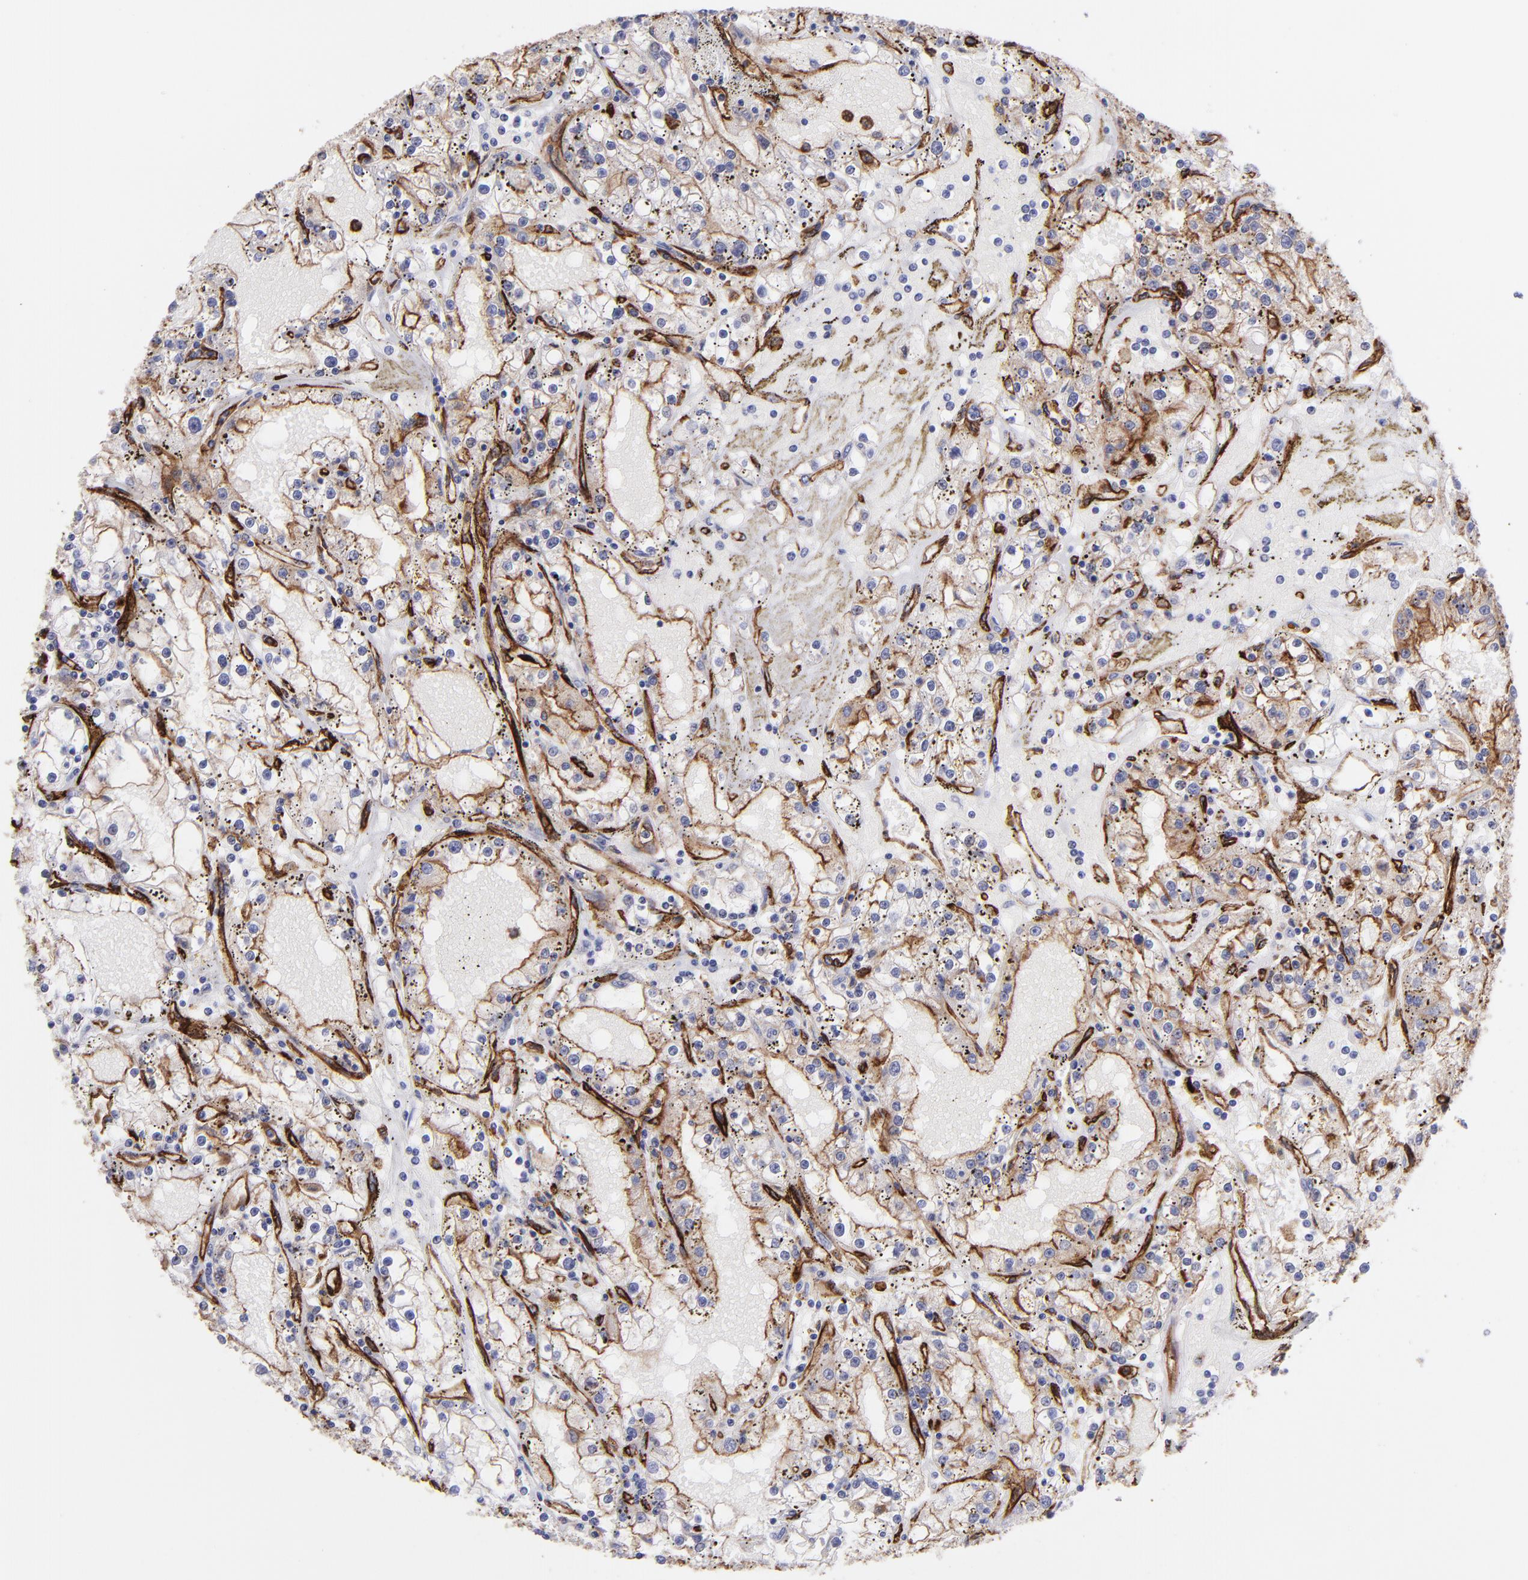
{"staining": {"intensity": "negative", "quantity": "none", "location": "none"}, "tissue": "renal cancer", "cell_type": "Tumor cells", "image_type": "cancer", "snomed": [{"axis": "morphology", "description": "Adenocarcinoma, NOS"}, {"axis": "topography", "description": "Kidney"}], "caption": "This is a image of immunohistochemistry staining of adenocarcinoma (renal), which shows no positivity in tumor cells.", "gene": "DYSF", "patient": {"sex": "male", "age": 56}}